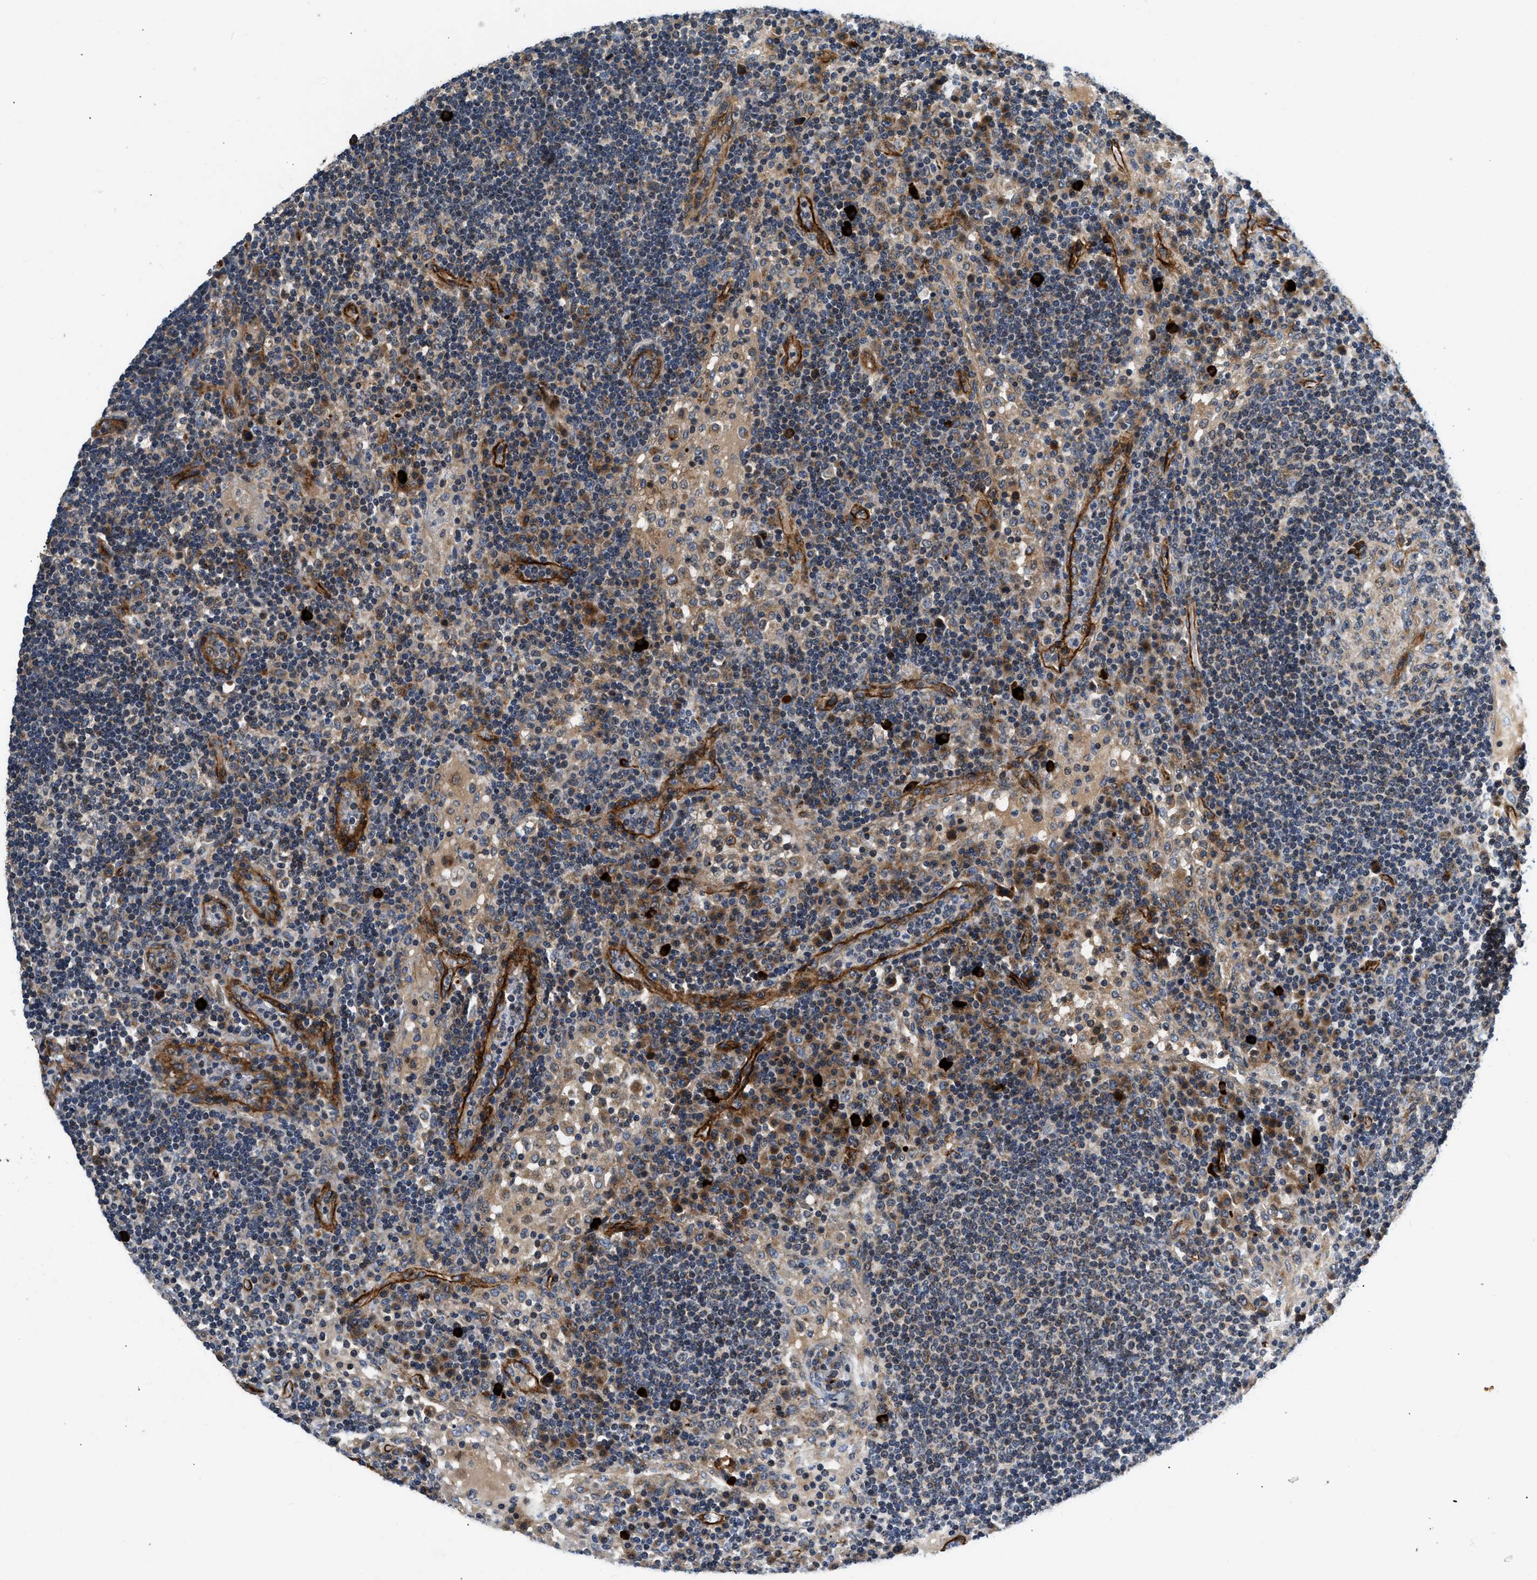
{"staining": {"intensity": "weak", "quantity": ">75%", "location": "cytoplasmic/membranous"}, "tissue": "lymph node", "cell_type": "Germinal center cells", "image_type": "normal", "snomed": [{"axis": "morphology", "description": "Normal tissue, NOS"}, {"axis": "topography", "description": "Lymph node"}], "caption": "The image shows immunohistochemical staining of normal lymph node. There is weak cytoplasmic/membranous positivity is appreciated in about >75% of germinal center cells. The staining was performed using DAB (3,3'-diaminobenzidine) to visualize the protein expression in brown, while the nuclei were stained in blue with hematoxylin (Magnification: 20x).", "gene": "NME6", "patient": {"sex": "female", "age": 53}}